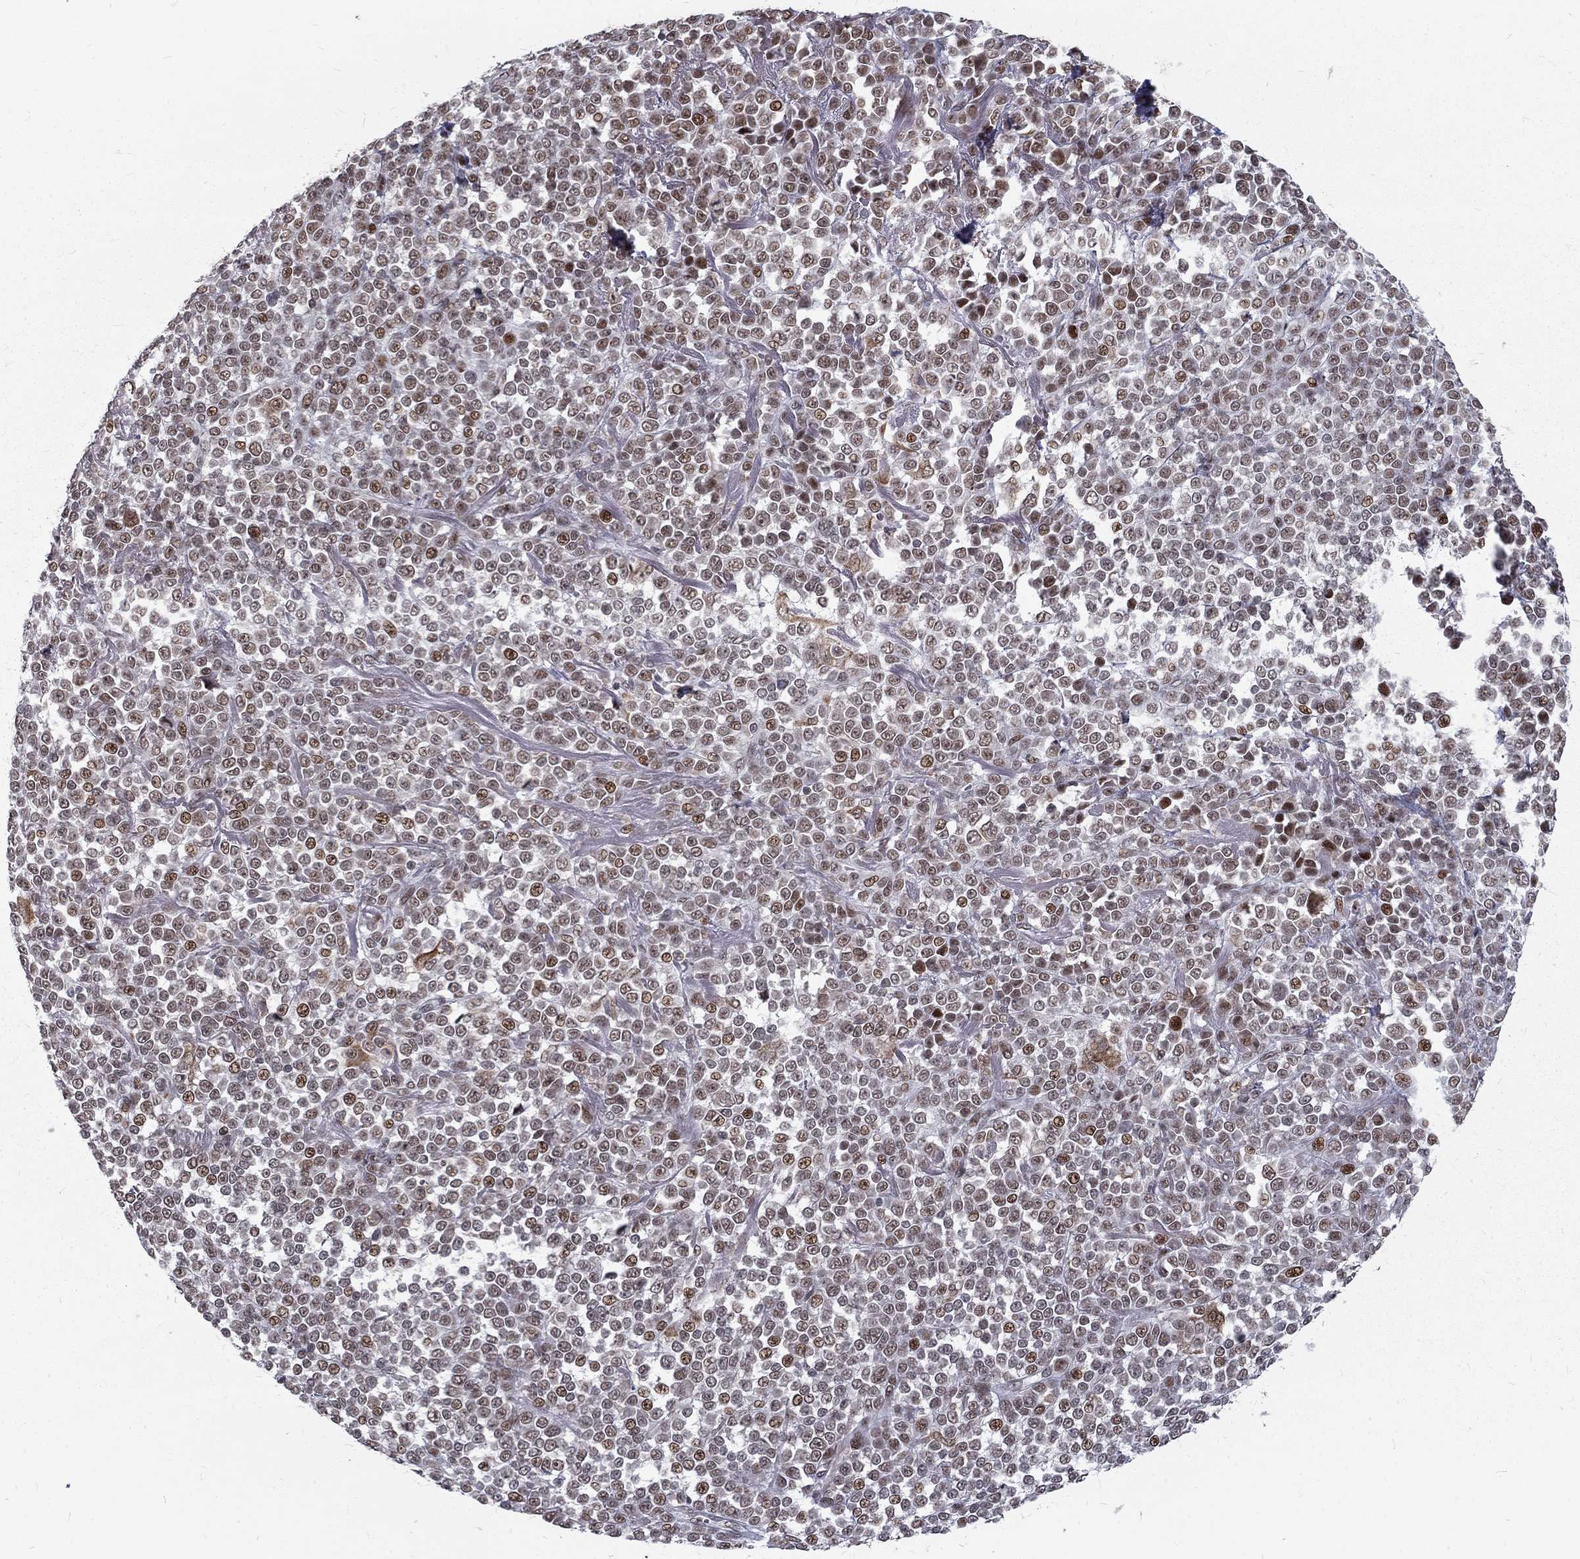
{"staining": {"intensity": "moderate", "quantity": ">75%", "location": "nuclear"}, "tissue": "melanoma", "cell_type": "Tumor cells", "image_type": "cancer", "snomed": [{"axis": "morphology", "description": "Malignant melanoma, NOS"}, {"axis": "topography", "description": "Skin"}], "caption": "IHC (DAB (3,3'-diaminobenzidine)) staining of human melanoma exhibits moderate nuclear protein staining in approximately >75% of tumor cells.", "gene": "TCEAL1", "patient": {"sex": "female", "age": 95}}